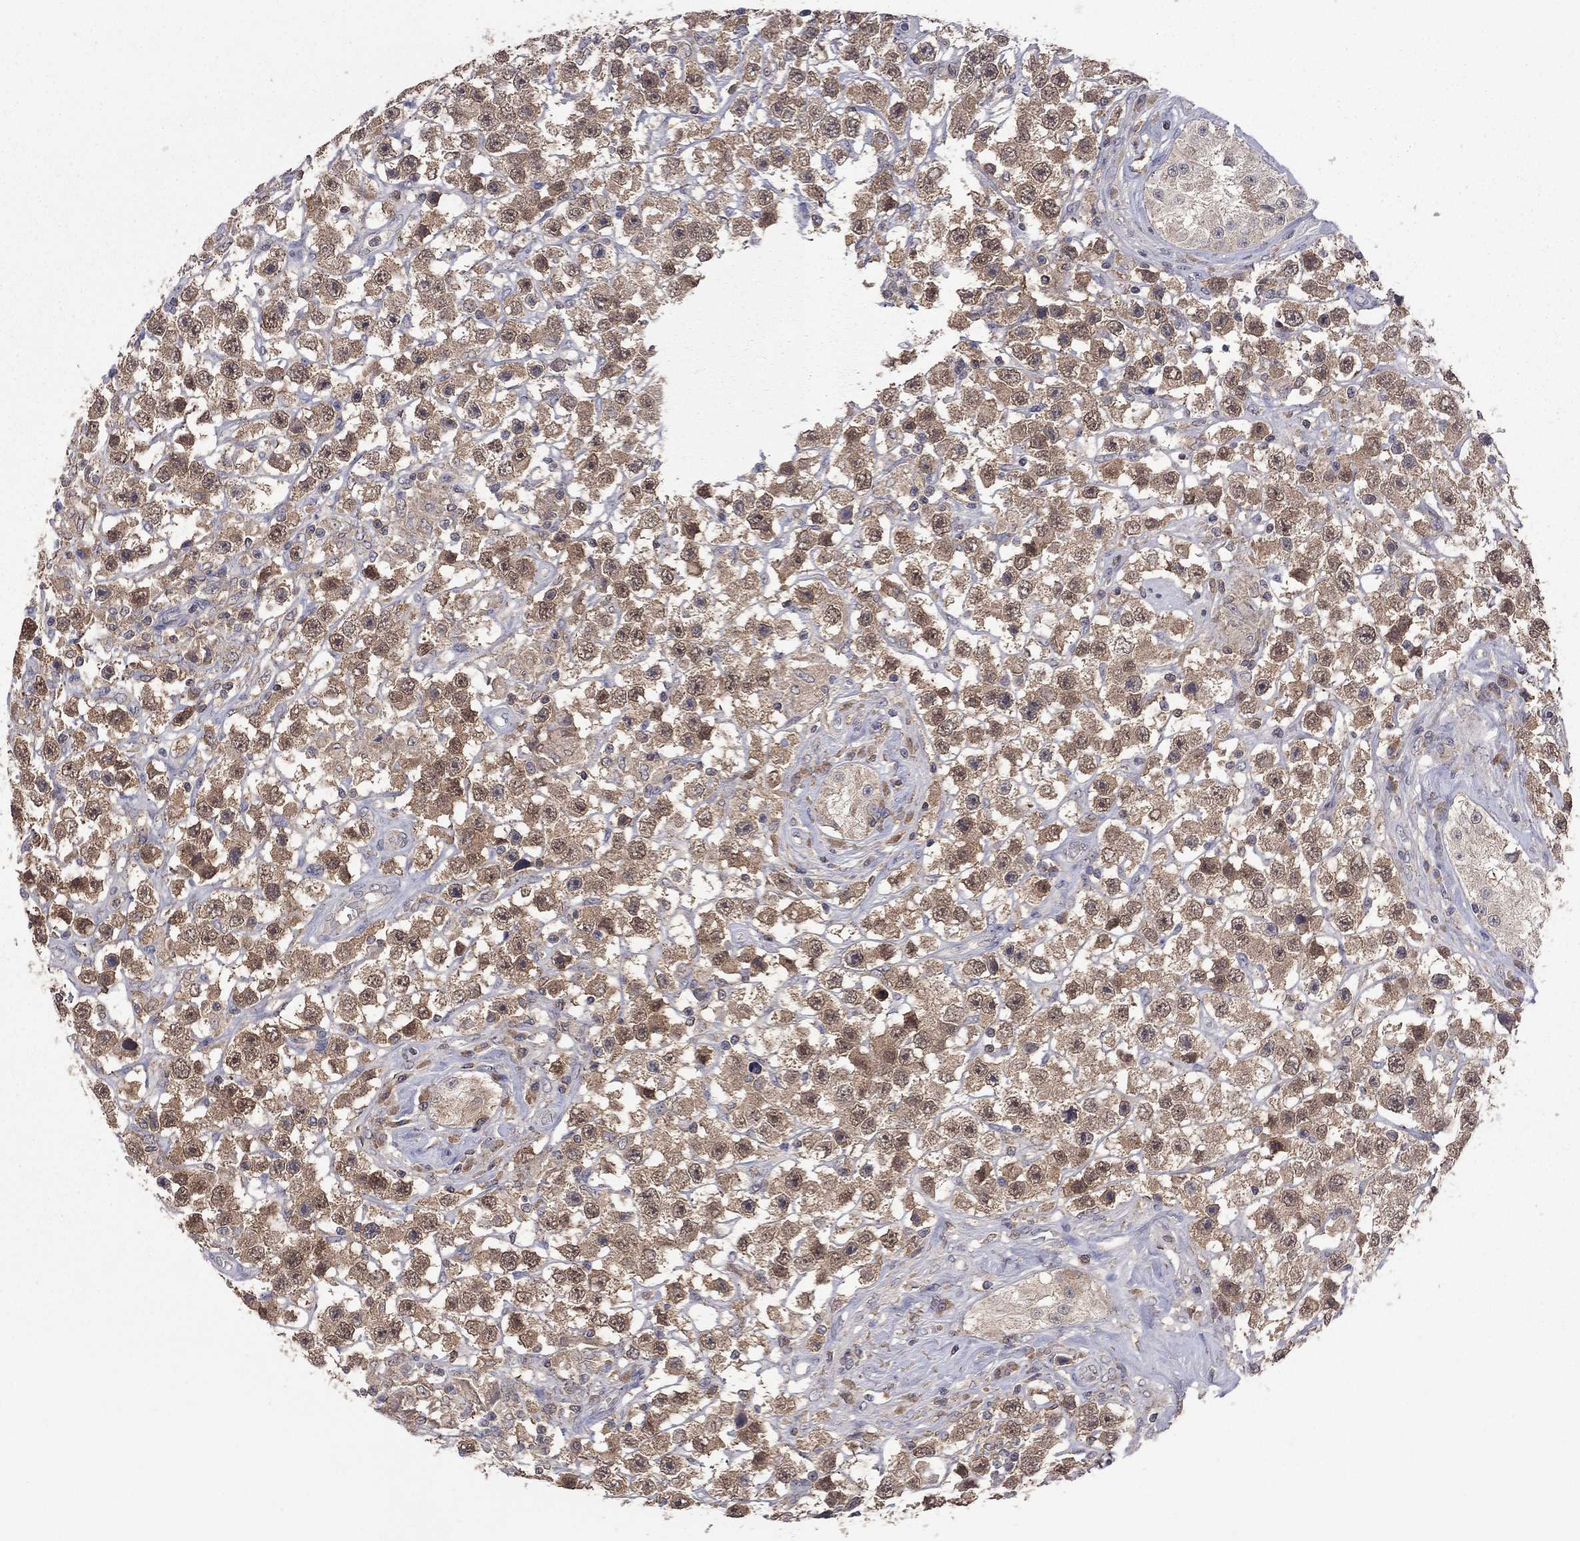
{"staining": {"intensity": "moderate", "quantity": ">75%", "location": "cytoplasmic/membranous"}, "tissue": "testis cancer", "cell_type": "Tumor cells", "image_type": "cancer", "snomed": [{"axis": "morphology", "description": "Seminoma, NOS"}, {"axis": "topography", "description": "Testis"}], "caption": "Testis seminoma stained for a protein (brown) demonstrates moderate cytoplasmic/membranous positive staining in about >75% of tumor cells.", "gene": "HTR6", "patient": {"sex": "male", "age": 45}}